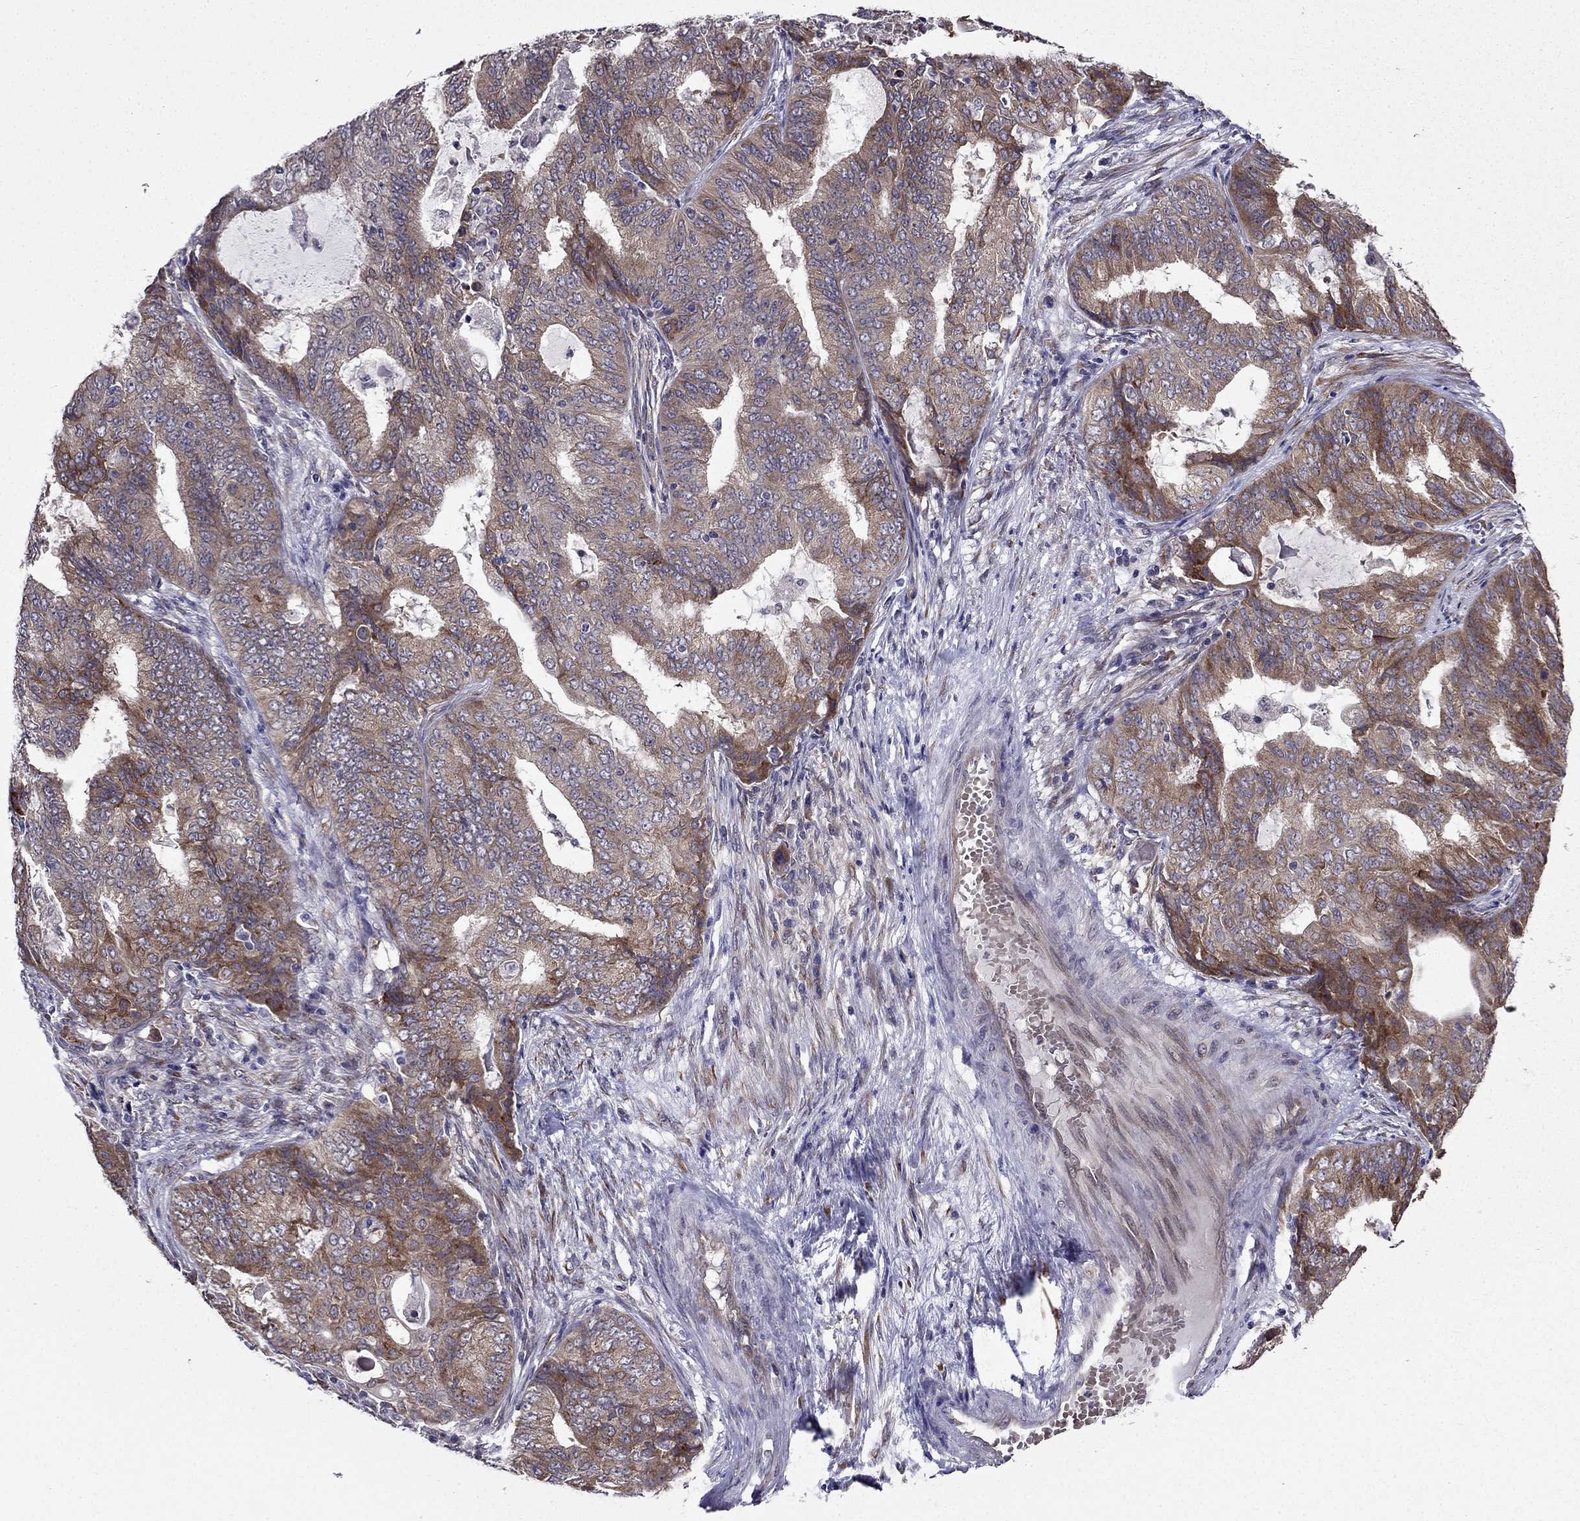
{"staining": {"intensity": "moderate", "quantity": "<25%", "location": "cytoplasmic/membranous"}, "tissue": "endometrial cancer", "cell_type": "Tumor cells", "image_type": "cancer", "snomed": [{"axis": "morphology", "description": "Adenocarcinoma, NOS"}, {"axis": "topography", "description": "Endometrium"}], "caption": "This micrograph demonstrates endometrial cancer stained with immunohistochemistry (IHC) to label a protein in brown. The cytoplasmic/membranous of tumor cells show moderate positivity for the protein. Nuclei are counter-stained blue.", "gene": "ARHGEF28", "patient": {"sex": "female", "age": 62}}